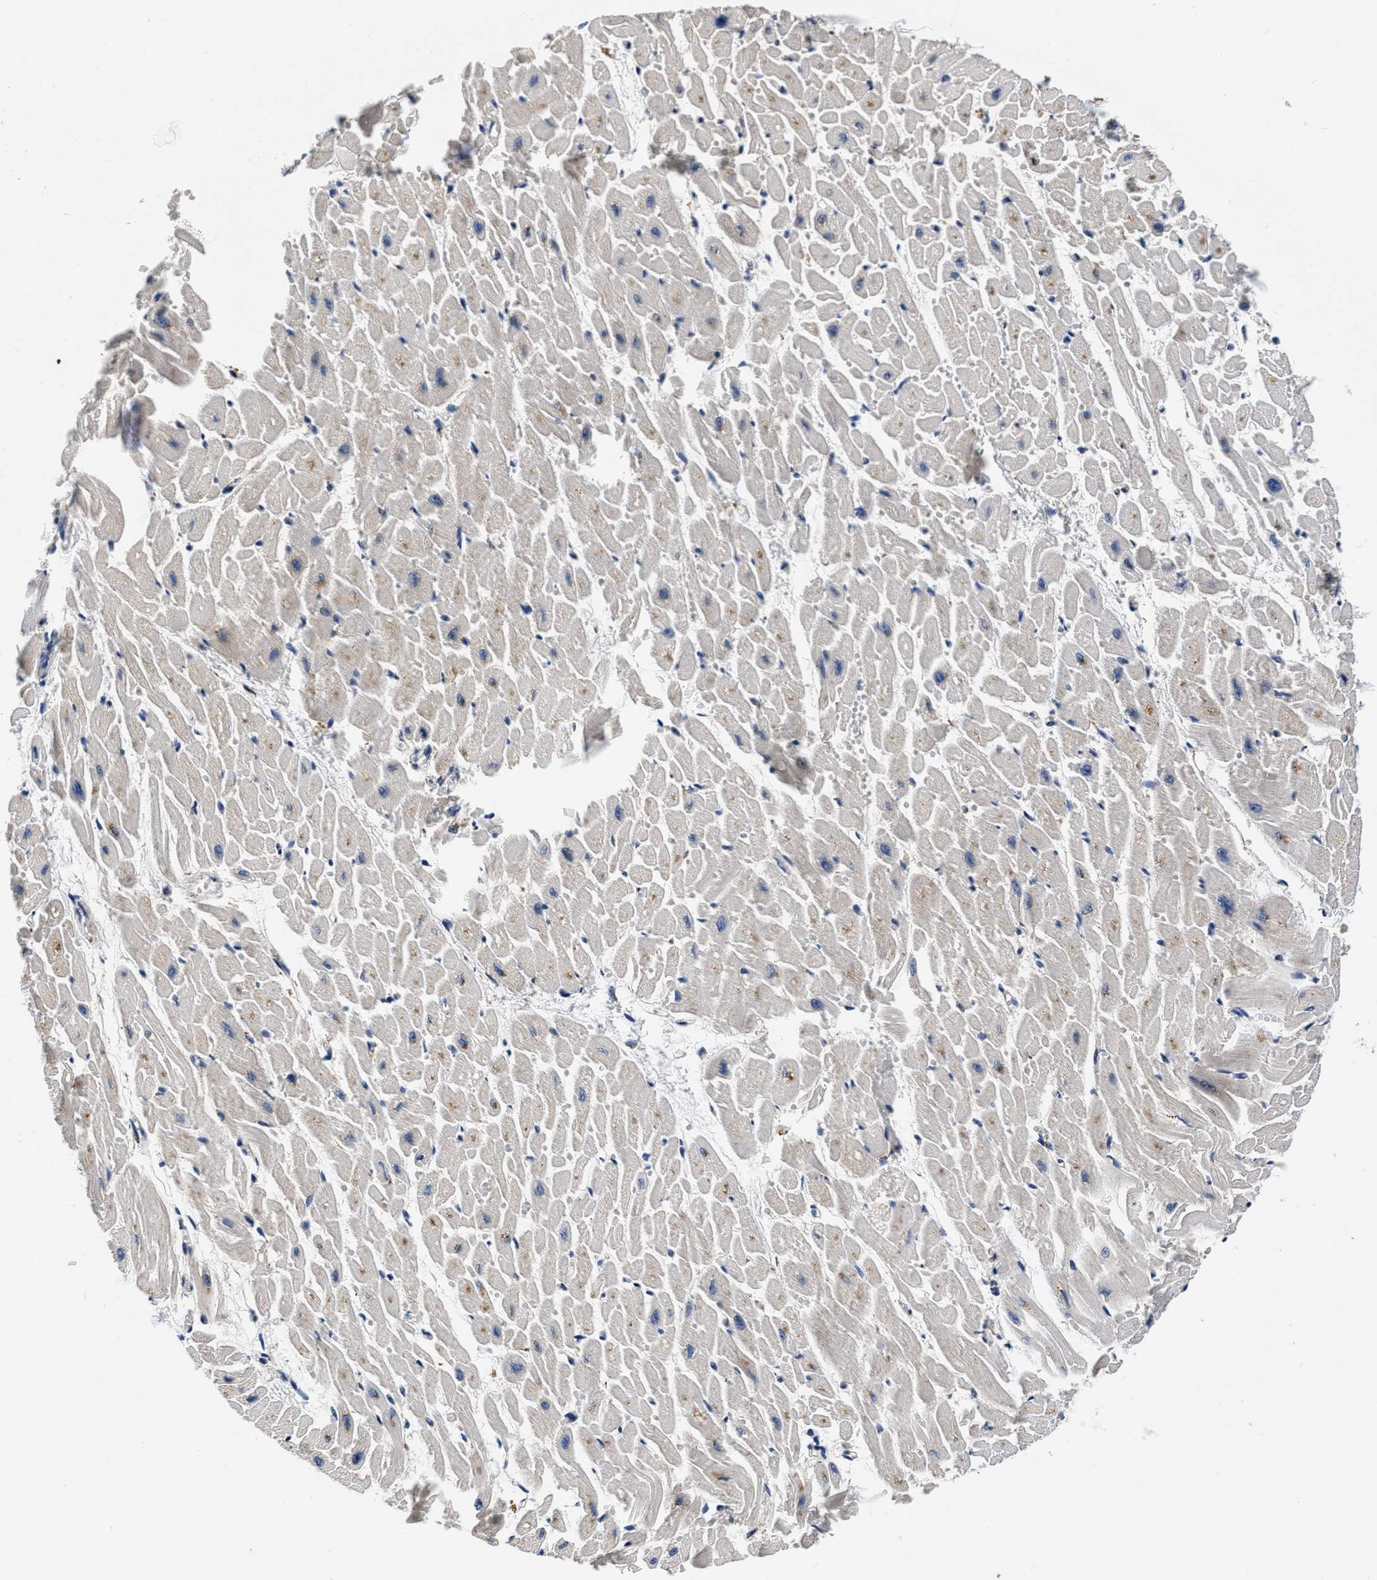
{"staining": {"intensity": "weak", "quantity": "<25%", "location": "cytoplasmic/membranous"}, "tissue": "heart muscle", "cell_type": "Cardiomyocytes", "image_type": "normal", "snomed": [{"axis": "morphology", "description": "Normal tissue, NOS"}, {"axis": "topography", "description": "Heart"}], "caption": "Immunohistochemical staining of unremarkable human heart muscle displays no significant staining in cardiomyocytes.", "gene": "GRN", "patient": {"sex": "male", "age": 45}}